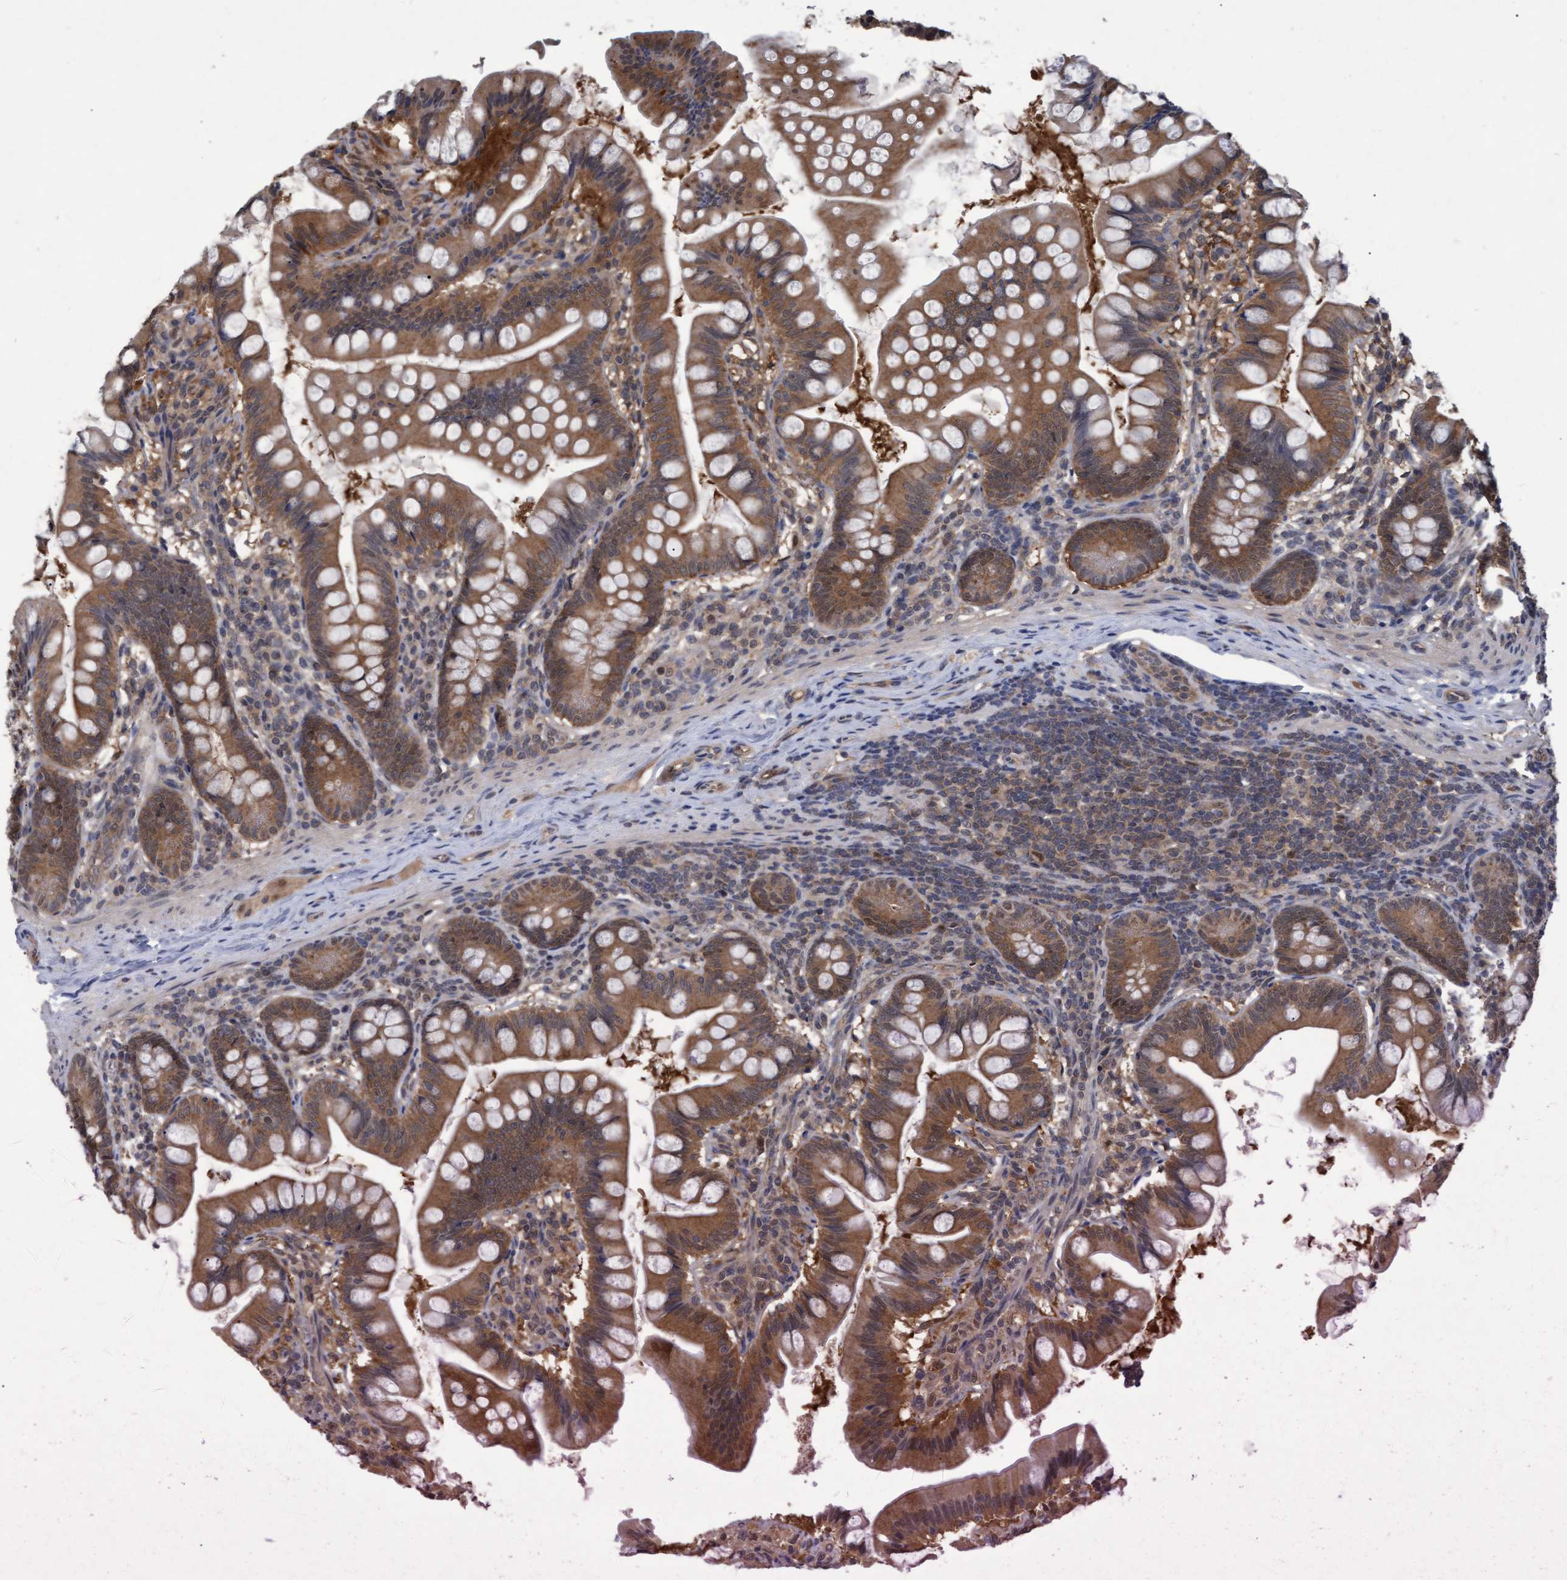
{"staining": {"intensity": "moderate", "quantity": ">75%", "location": "cytoplasmic/membranous,nuclear"}, "tissue": "small intestine", "cell_type": "Glandular cells", "image_type": "normal", "snomed": [{"axis": "morphology", "description": "Normal tissue, NOS"}, {"axis": "topography", "description": "Small intestine"}], "caption": "Protein expression analysis of normal small intestine displays moderate cytoplasmic/membranous,nuclear expression in approximately >75% of glandular cells.", "gene": "PSMB6", "patient": {"sex": "male", "age": 7}}